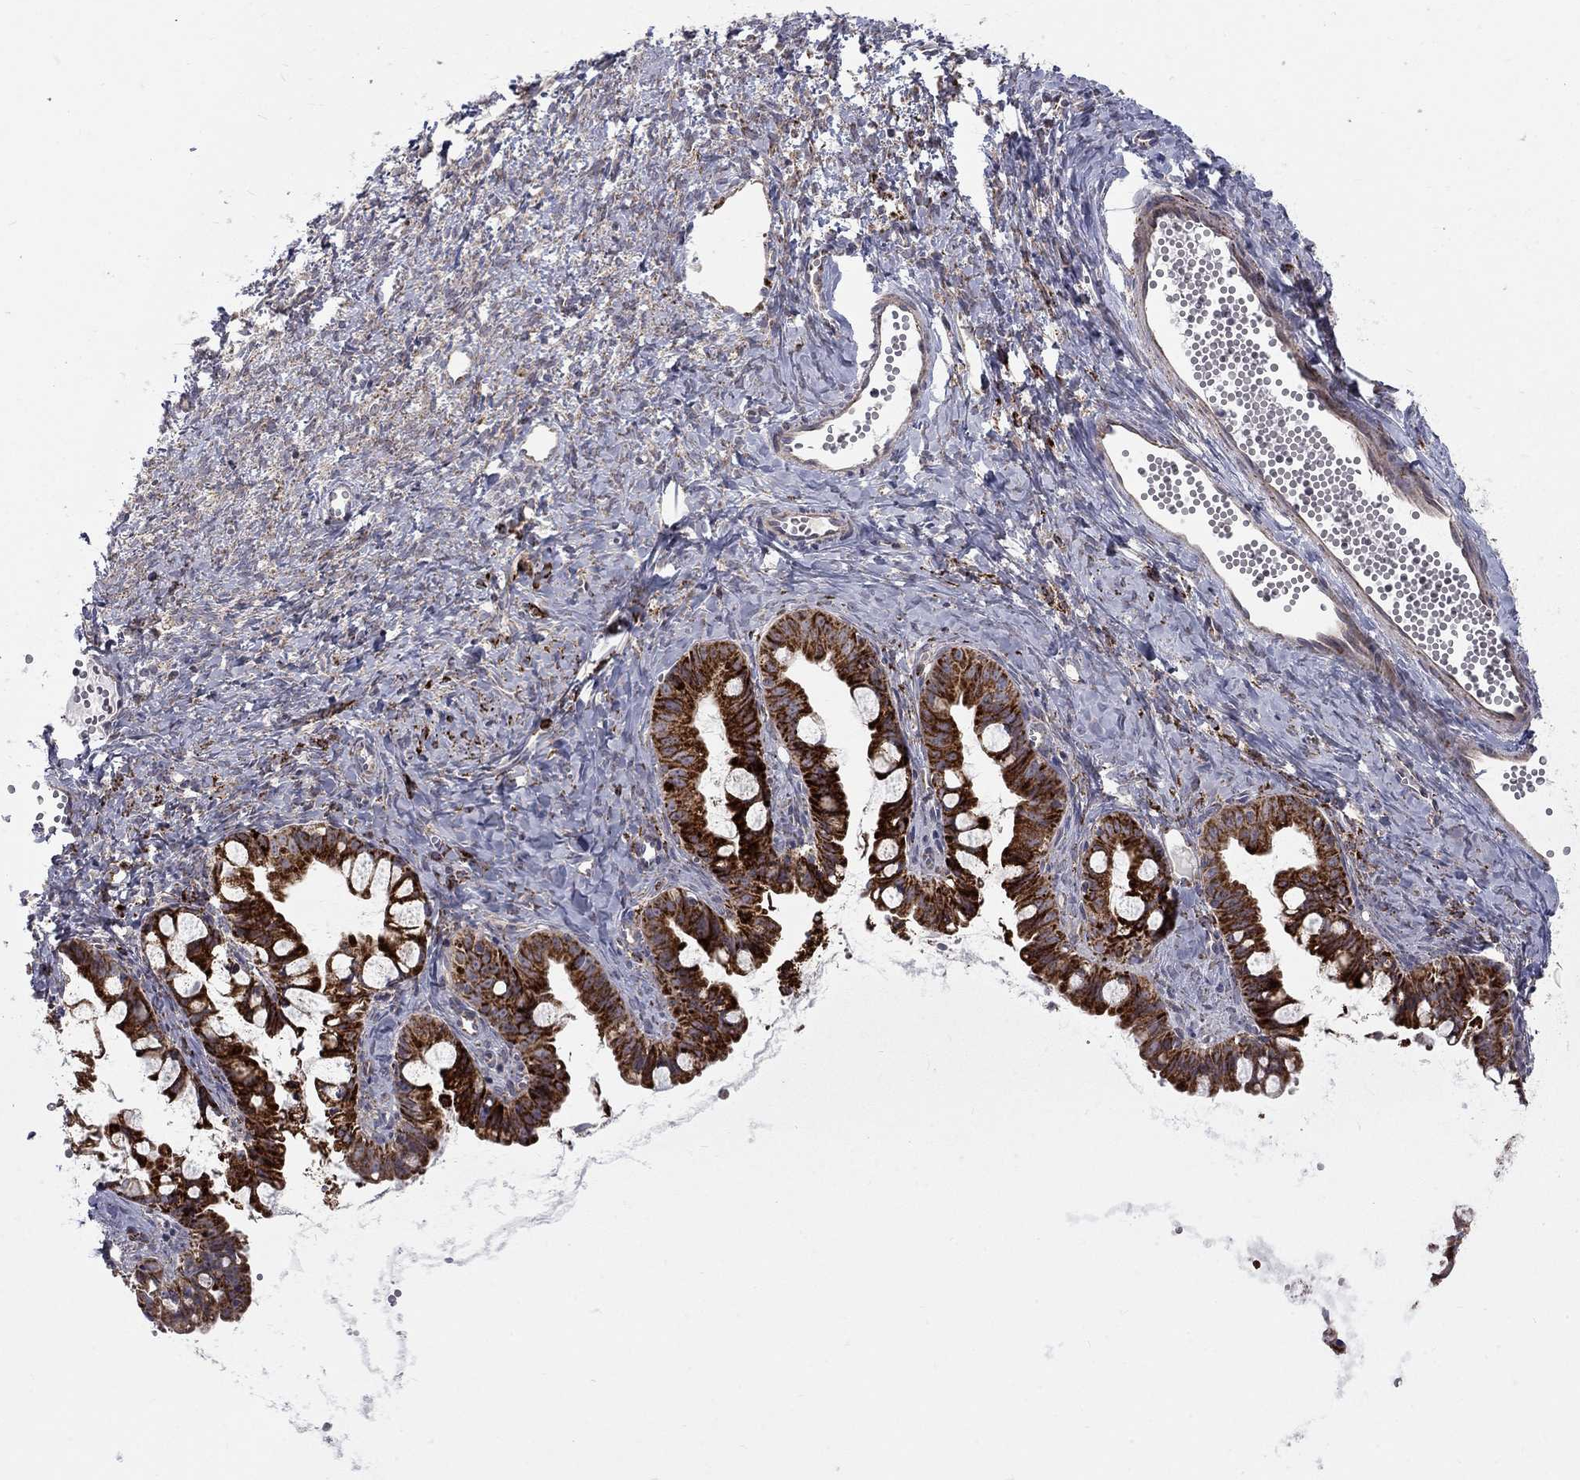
{"staining": {"intensity": "strong", "quantity": ">75%", "location": "cytoplasmic/membranous"}, "tissue": "ovarian cancer", "cell_type": "Tumor cells", "image_type": "cancer", "snomed": [{"axis": "morphology", "description": "Cystadenocarcinoma, mucinous, NOS"}, {"axis": "topography", "description": "Ovary"}], "caption": "A brown stain shows strong cytoplasmic/membranous staining of a protein in mucinous cystadenocarcinoma (ovarian) tumor cells. The staining is performed using DAB (3,3'-diaminobenzidine) brown chromogen to label protein expression. The nuclei are counter-stained blue using hematoxylin.", "gene": "ALDH1B1", "patient": {"sex": "female", "age": 63}}